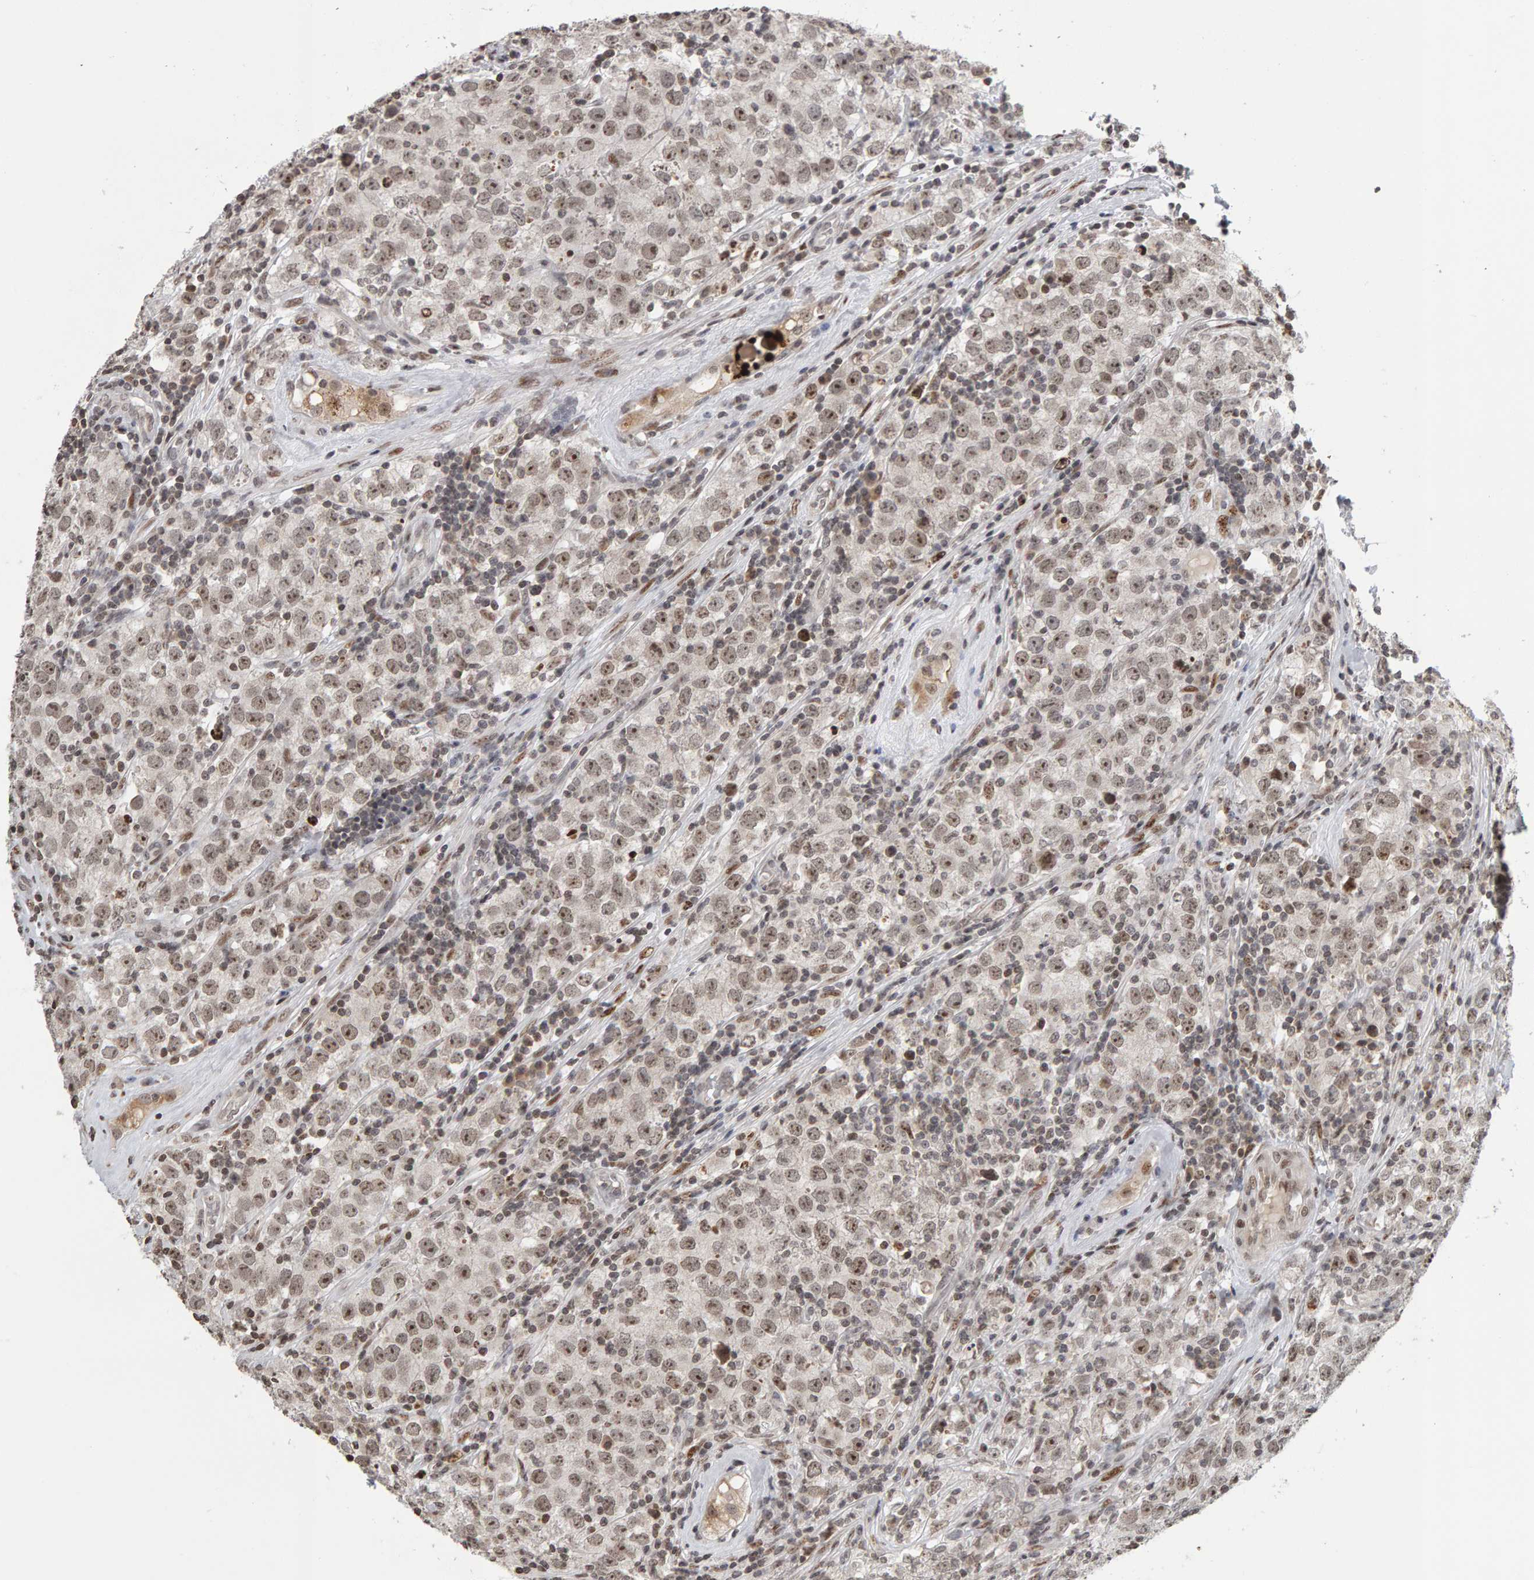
{"staining": {"intensity": "weak", "quantity": ">75%", "location": "nuclear"}, "tissue": "testis cancer", "cell_type": "Tumor cells", "image_type": "cancer", "snomed": [{"axis": "morphology", "description": "Seminoma, NOS"}, {"axis": "morphology", "description": "Carcinoma, Embryonal, NOS"}, {"axis": "topography", "description": "Testis"}], "caption": "High-power microscopy captured an immunohistochemistry (IHC) histopathology image of testis seminoma, revealing weak nuclear expression in about >75% of tumor cells.", "gene": "TRAM1", "patient": {"sex": "male", "age": 28}}